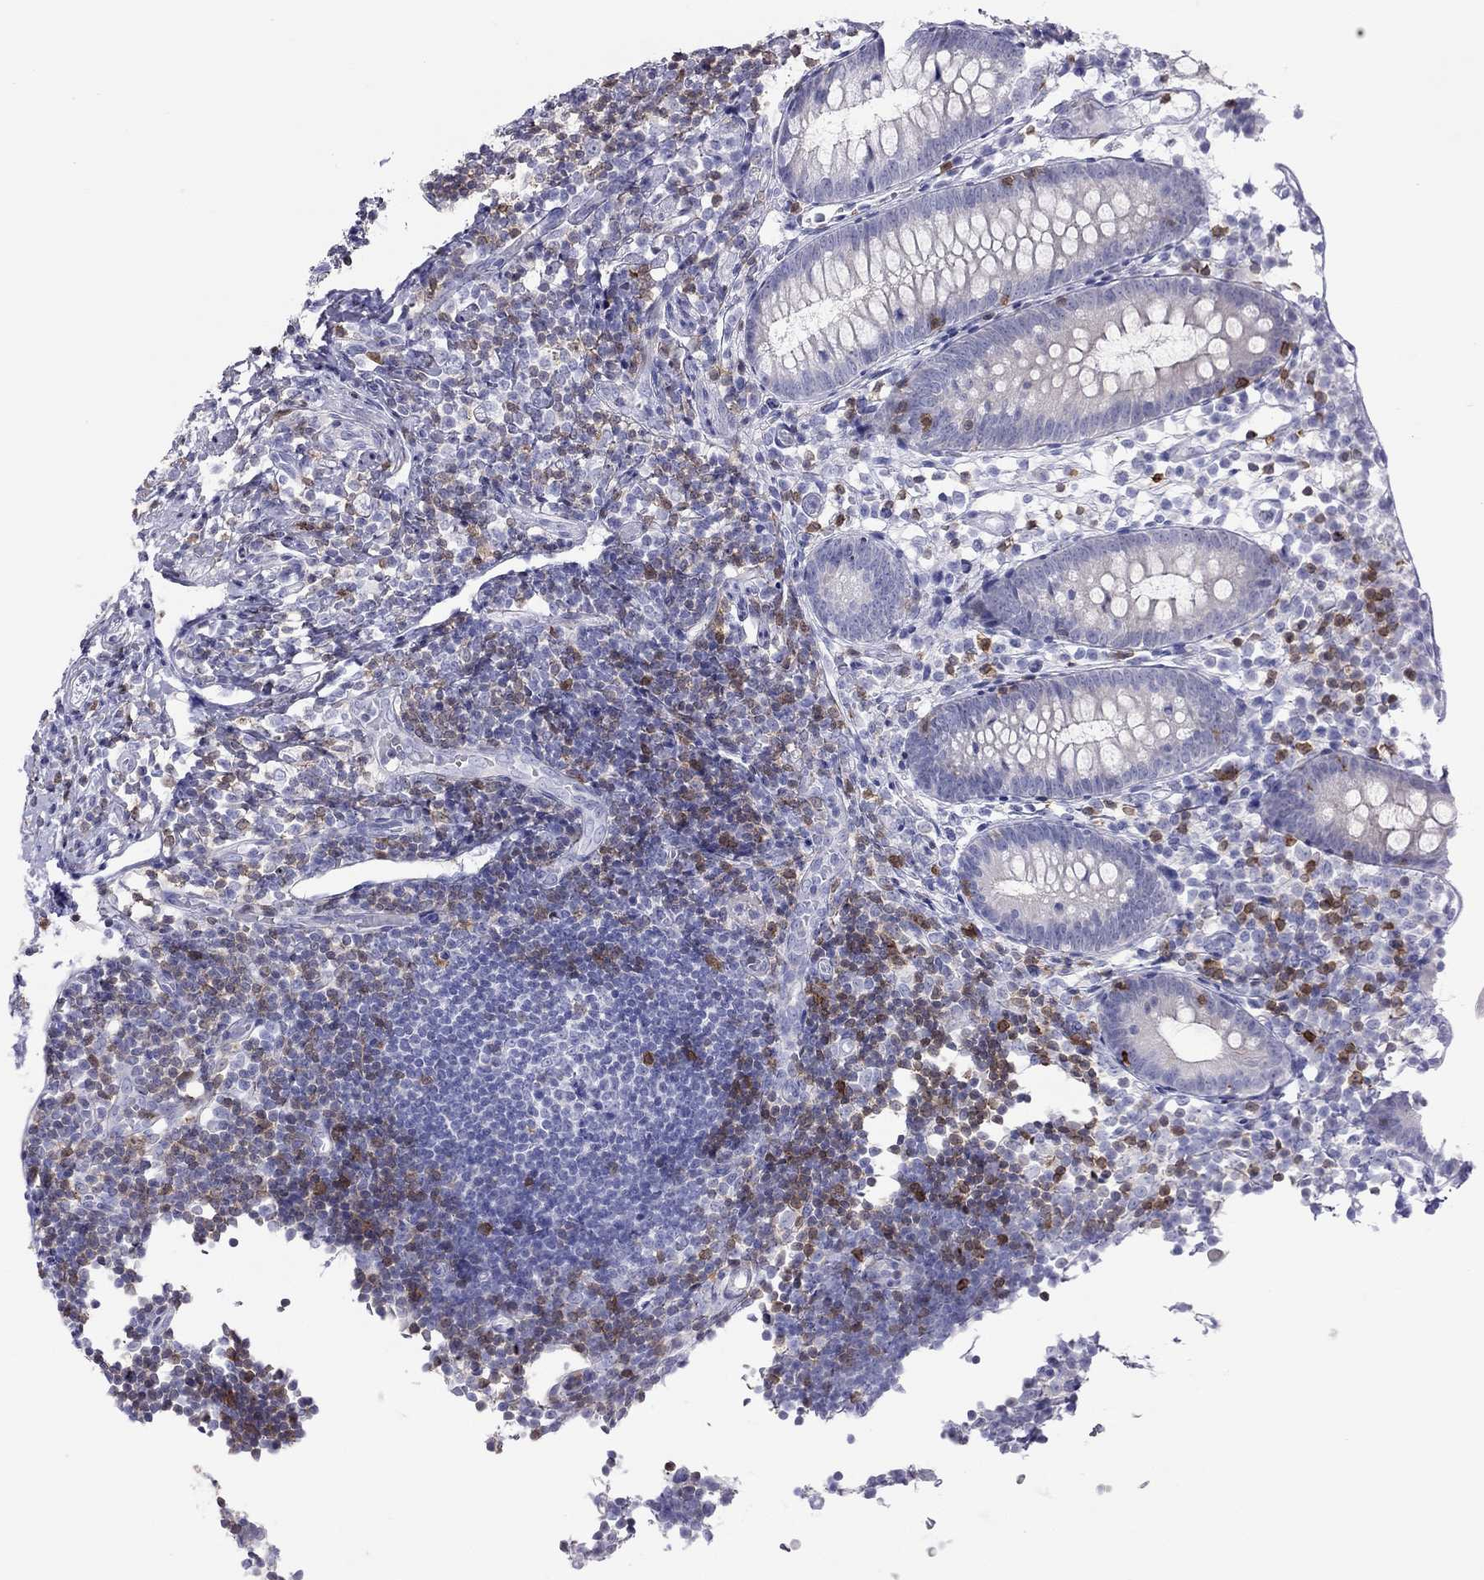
{"staining": {"intensity": "negative", "quantity": "none", "location": "none"}, "tissue": "appendix", "cell_type": "Glandular cells", "image_type": "normal", "snomed": [{"axis": "morphology", "description": "Normal tissue, NOS"}, {"axis": "topography", "description": "Appendix"}], "caption": "Image shows no protein expression in glandular cells of unremarkable appendix.", "gene": "SH2D2A", "patient": {"sex": "female", "age": 40}}